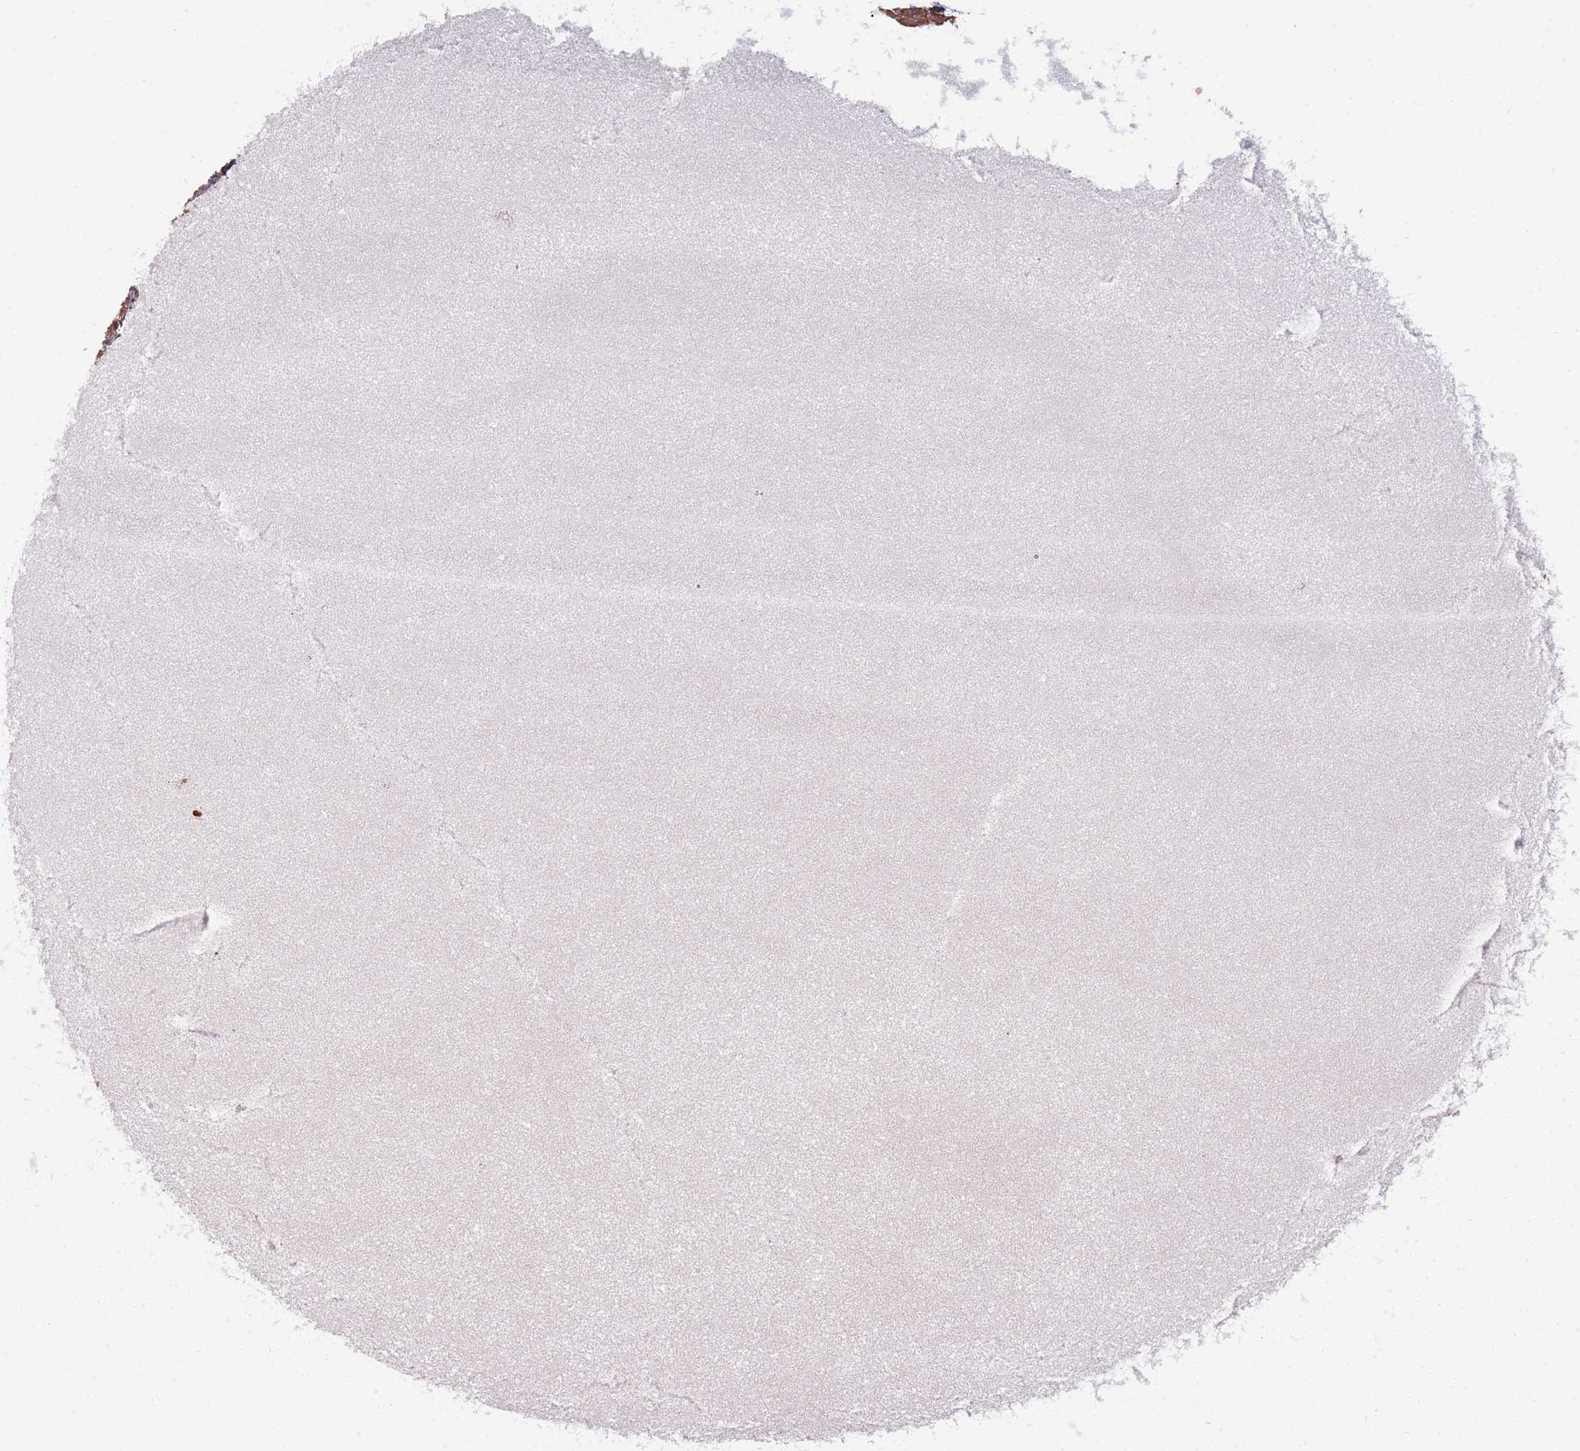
{"staining": {"intensity": "moderate", "quantity": ">75%", "location": "cytoplasmic/membranous,nuclear"}, "tissue": "ovary", "cell_type": "Ovarian stroma cells", "image_type": "normal", "snomed": [{"axis": "morphology", "description": "Normal tissue, NOS"}, {"axis": "topography", "description": "Ovary"}], "caption": "Ovarian stroma cells show moderate cytoplasmic/membranous,nuclear positivity in about >75% of cells in unremarkable ovary.", "gene": "COG4", "patient": {"sex": "female", "age": 44}}